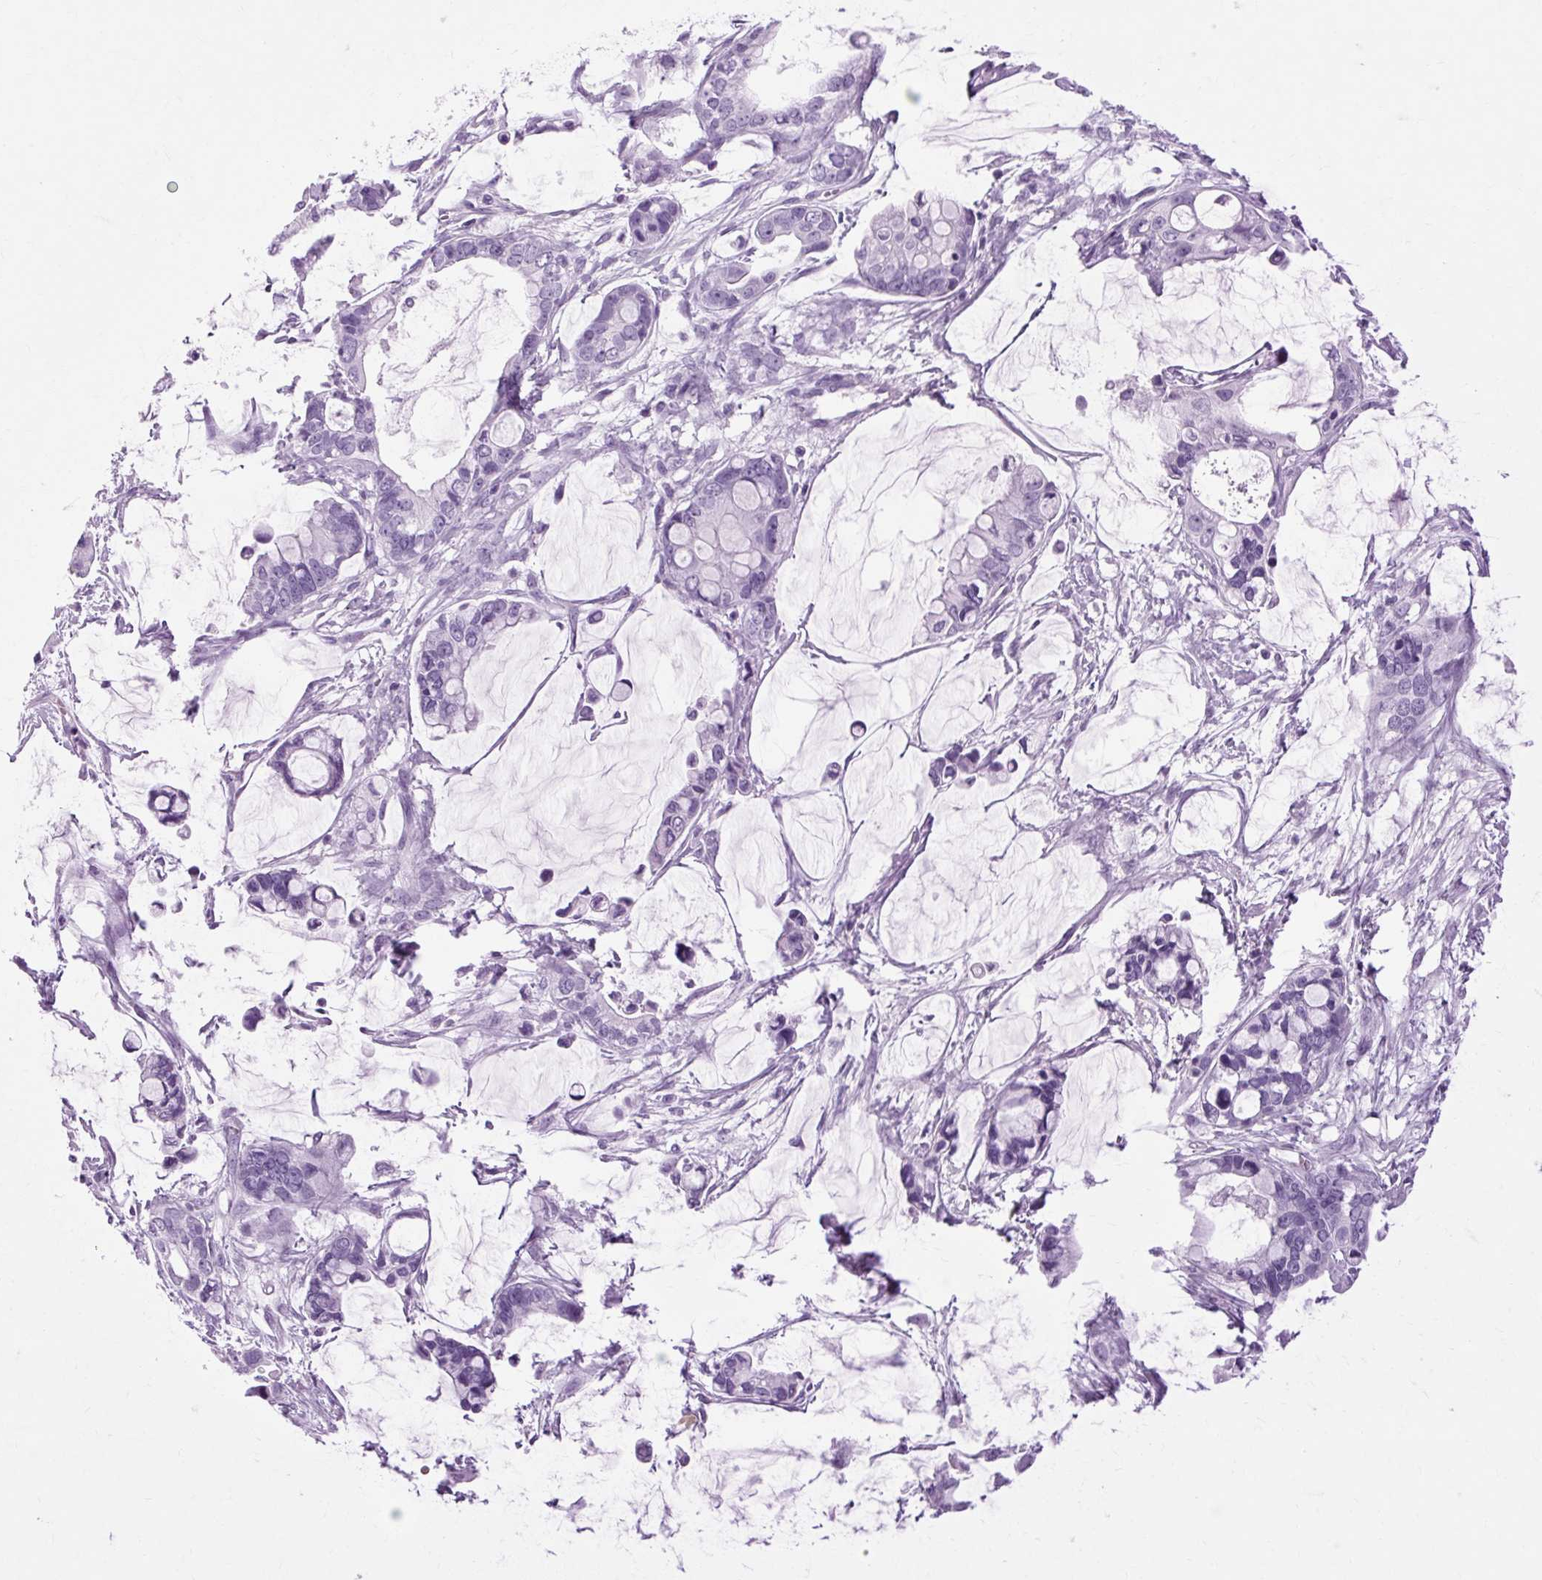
{"staining": {"intensity": "negative", "quantity": "none", "location": "none"}, "tissue": "ovarian cancer", "cell_type": "Tumor cells", "image_type": "cancer", "snomed": [{"axis": "morphology", "description": "Cystadenocarcinoma, mucinous, NOS"}, {"axis": "topography", "description": "Ovary"}], "caption": "This is a photomicrograph of immunohistochemistry (IHC) staining of mucinous cystadenocarcinoma (ovarian), which shows no expression in tumor cells.", "gene": "OOEP", "patient": {"sex": "female", "age": 63}}